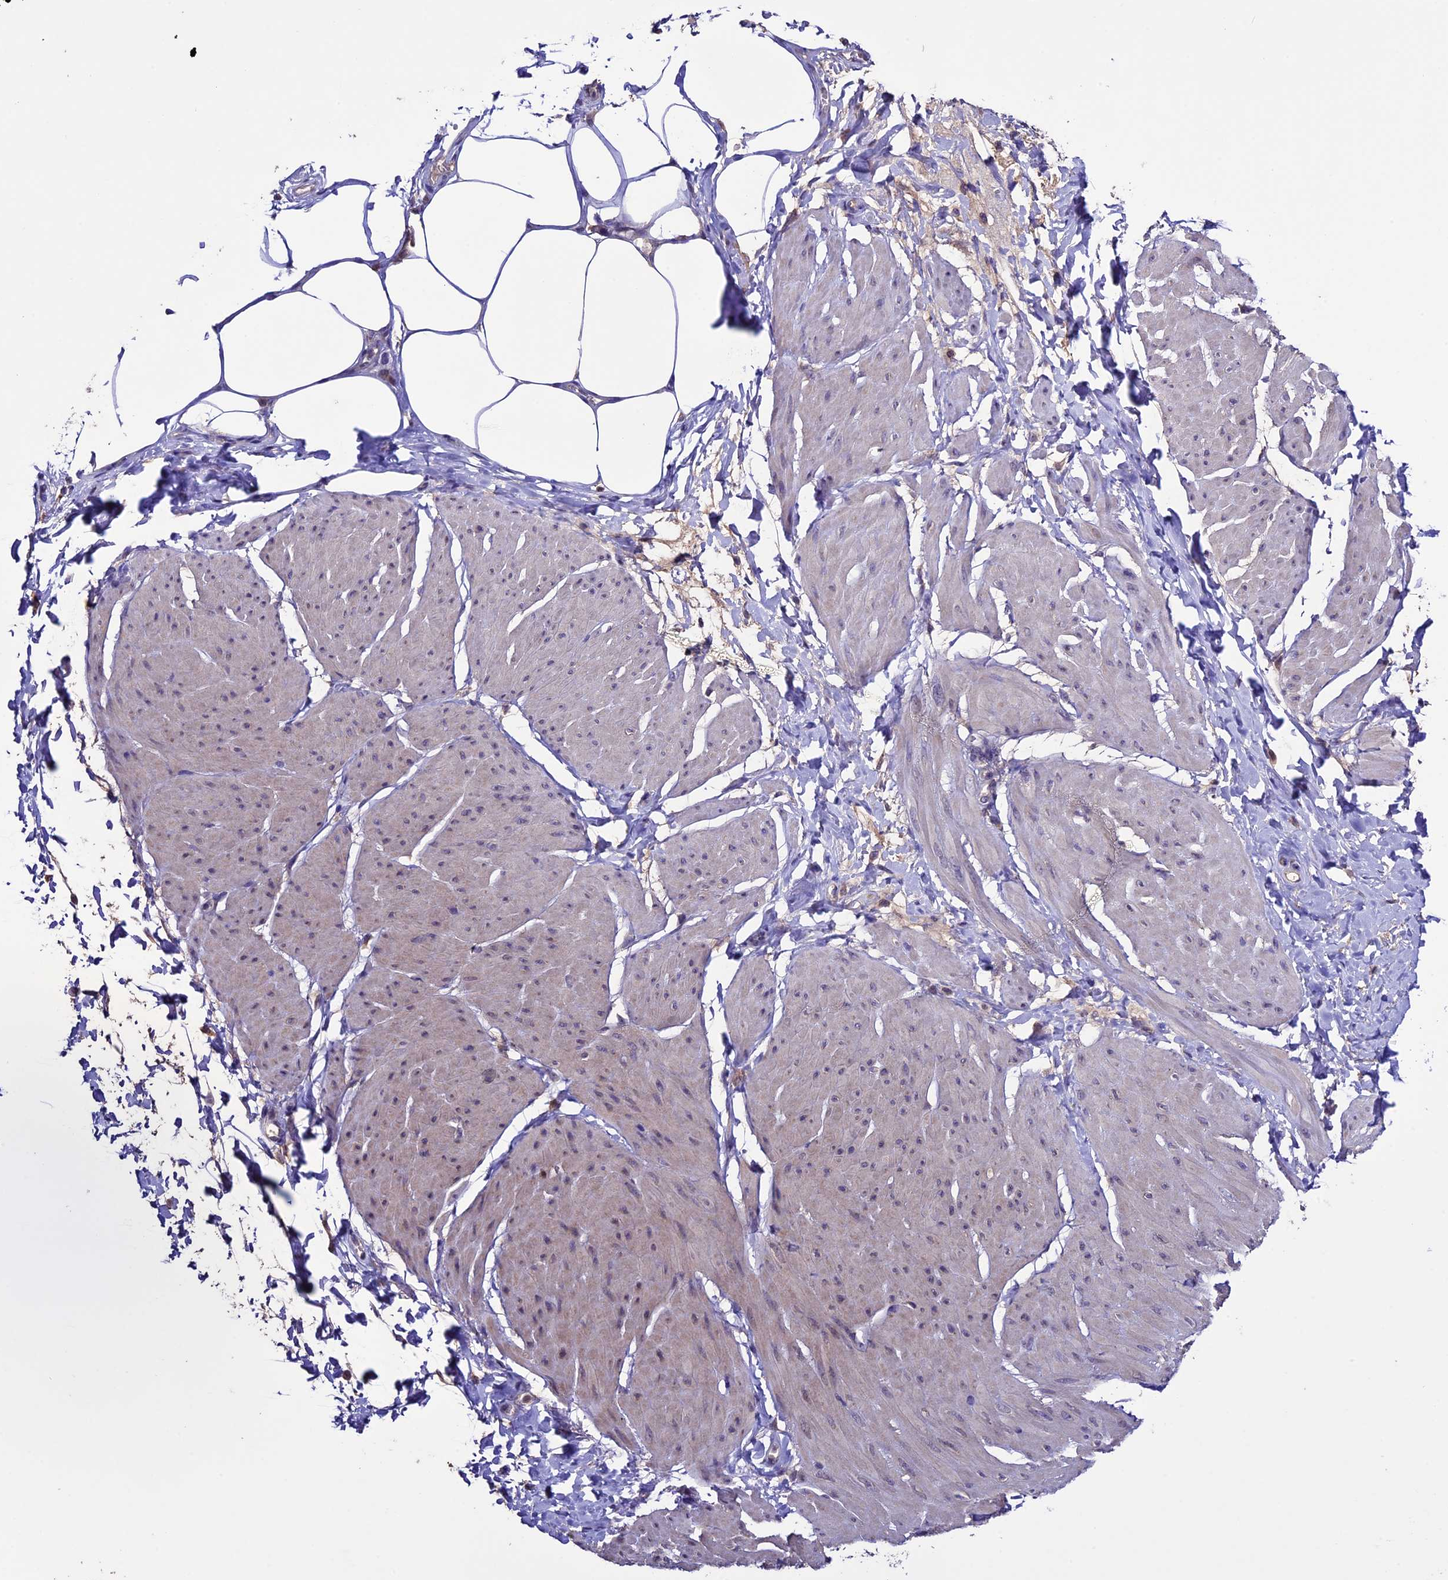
{"staining": {"intensity": "negative", "quantity": "none", "location": "none"}, "tissue": "smooth muscle", "cell_type": "Smooth muscle cells", "image_type": "normal", "snomed": [{"axis": "morphology", "description": "Urothelial carcinoma, High grade"}, {"axis": "topography", "description": "Urinary bladder"}], "caption": "DAB (3,3'-diaminobenzidine) immunohistochemical staining of benign smooth muscle shows no significant staining in smooth muscle cells.", "gene": "DIS3L", "patient": {"sex": "male", "age": 46}}